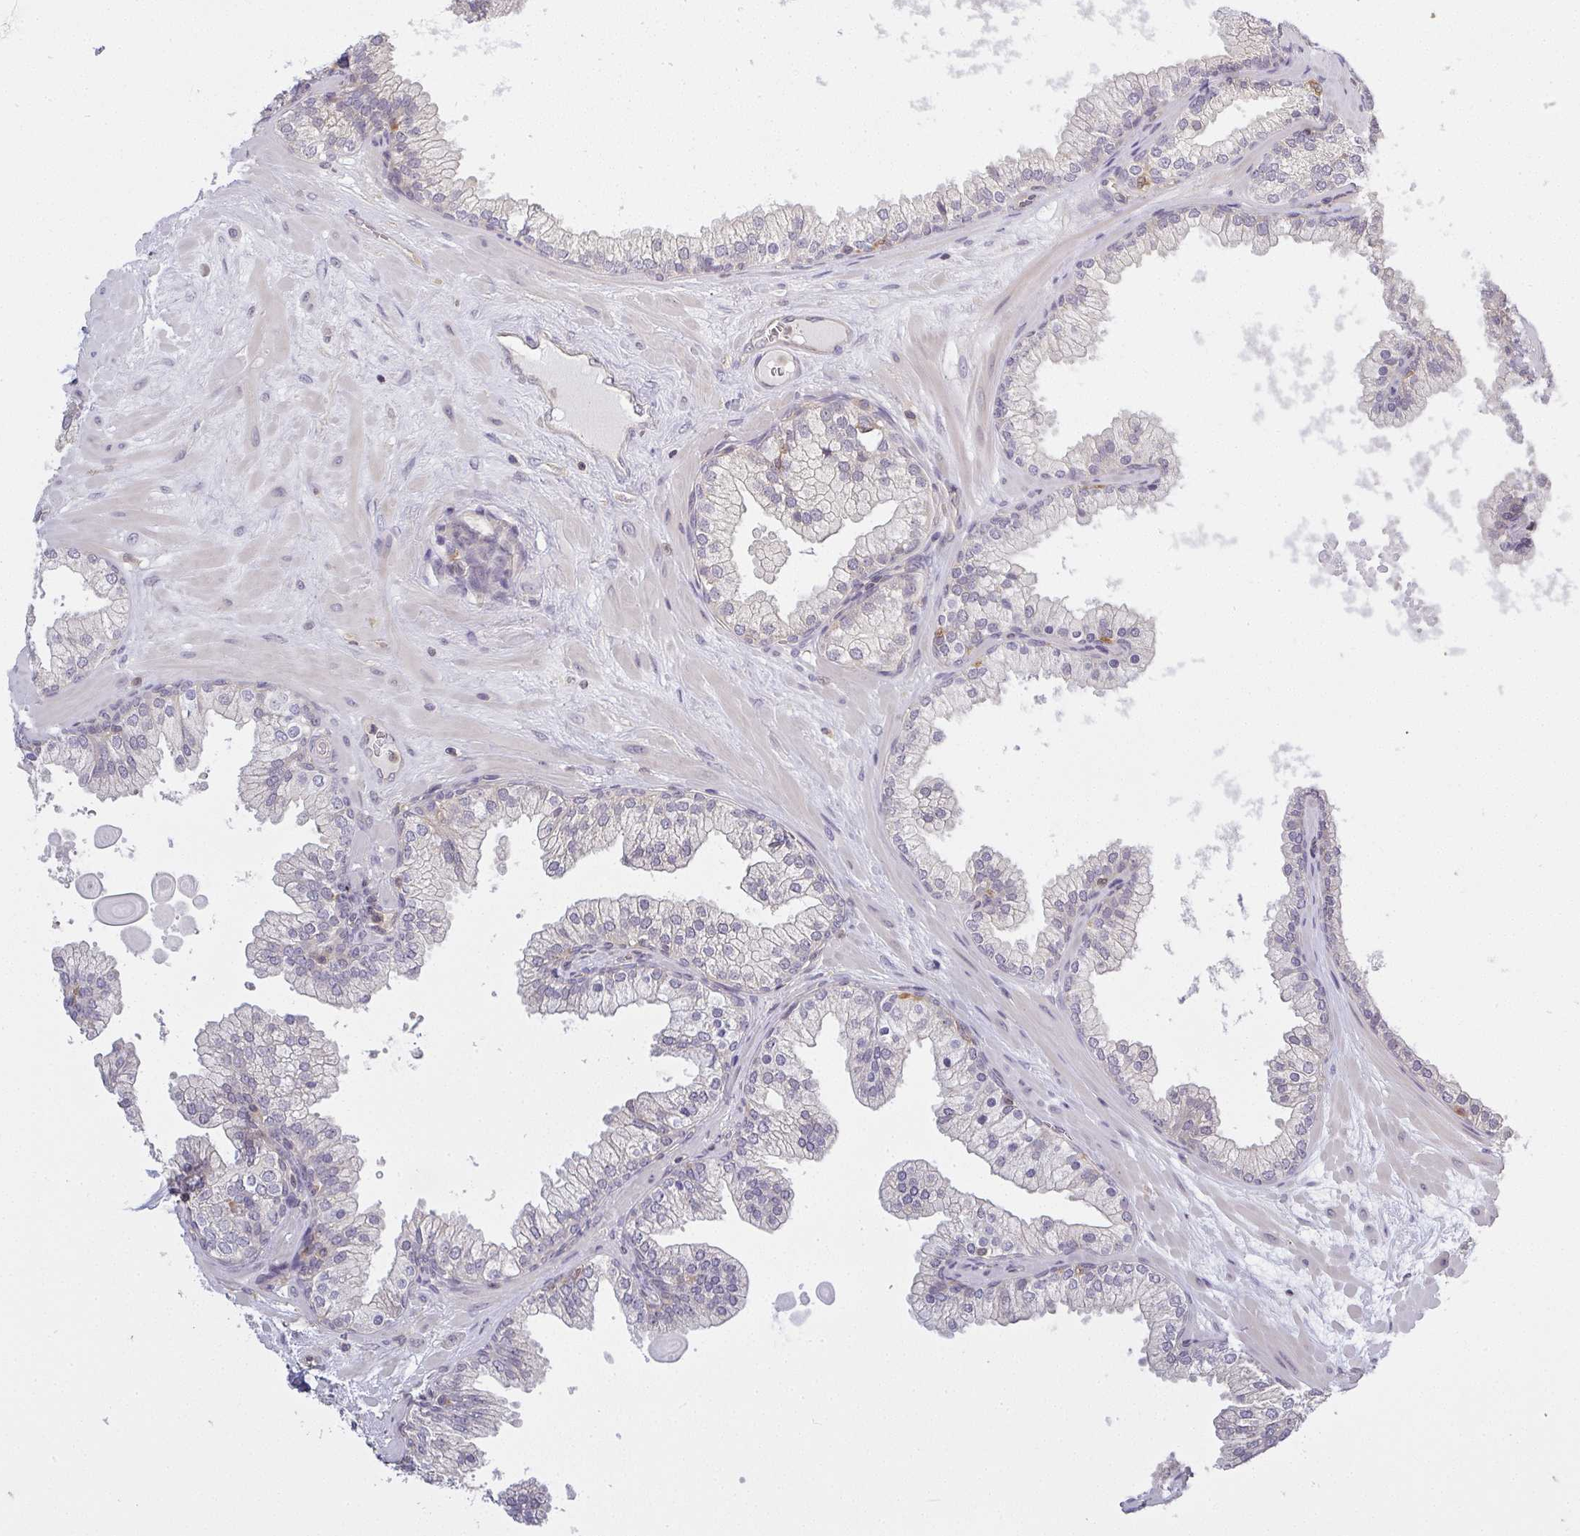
{"staining": {"intensity": "negative", "quantity": "none", "location": "none"}, "tissue": "prostate", "cell_type": "Glandular cells", "image_type": "normal", "snomed": [{"axis": "morphology", "description": "Normal tissue, NOS"}, {"axis": "topography", "description": "Prostate"}, {"axis": "topography", "description": "Peripheral nerve tissue"}], "caption": "Immunohistochemistry image of unremarkable prostate stained for a protein (brown), which demonstrates no positivity in glandular cells.", "gene": "GSDMB", "patient": {"sex": "male", "age": 61}}